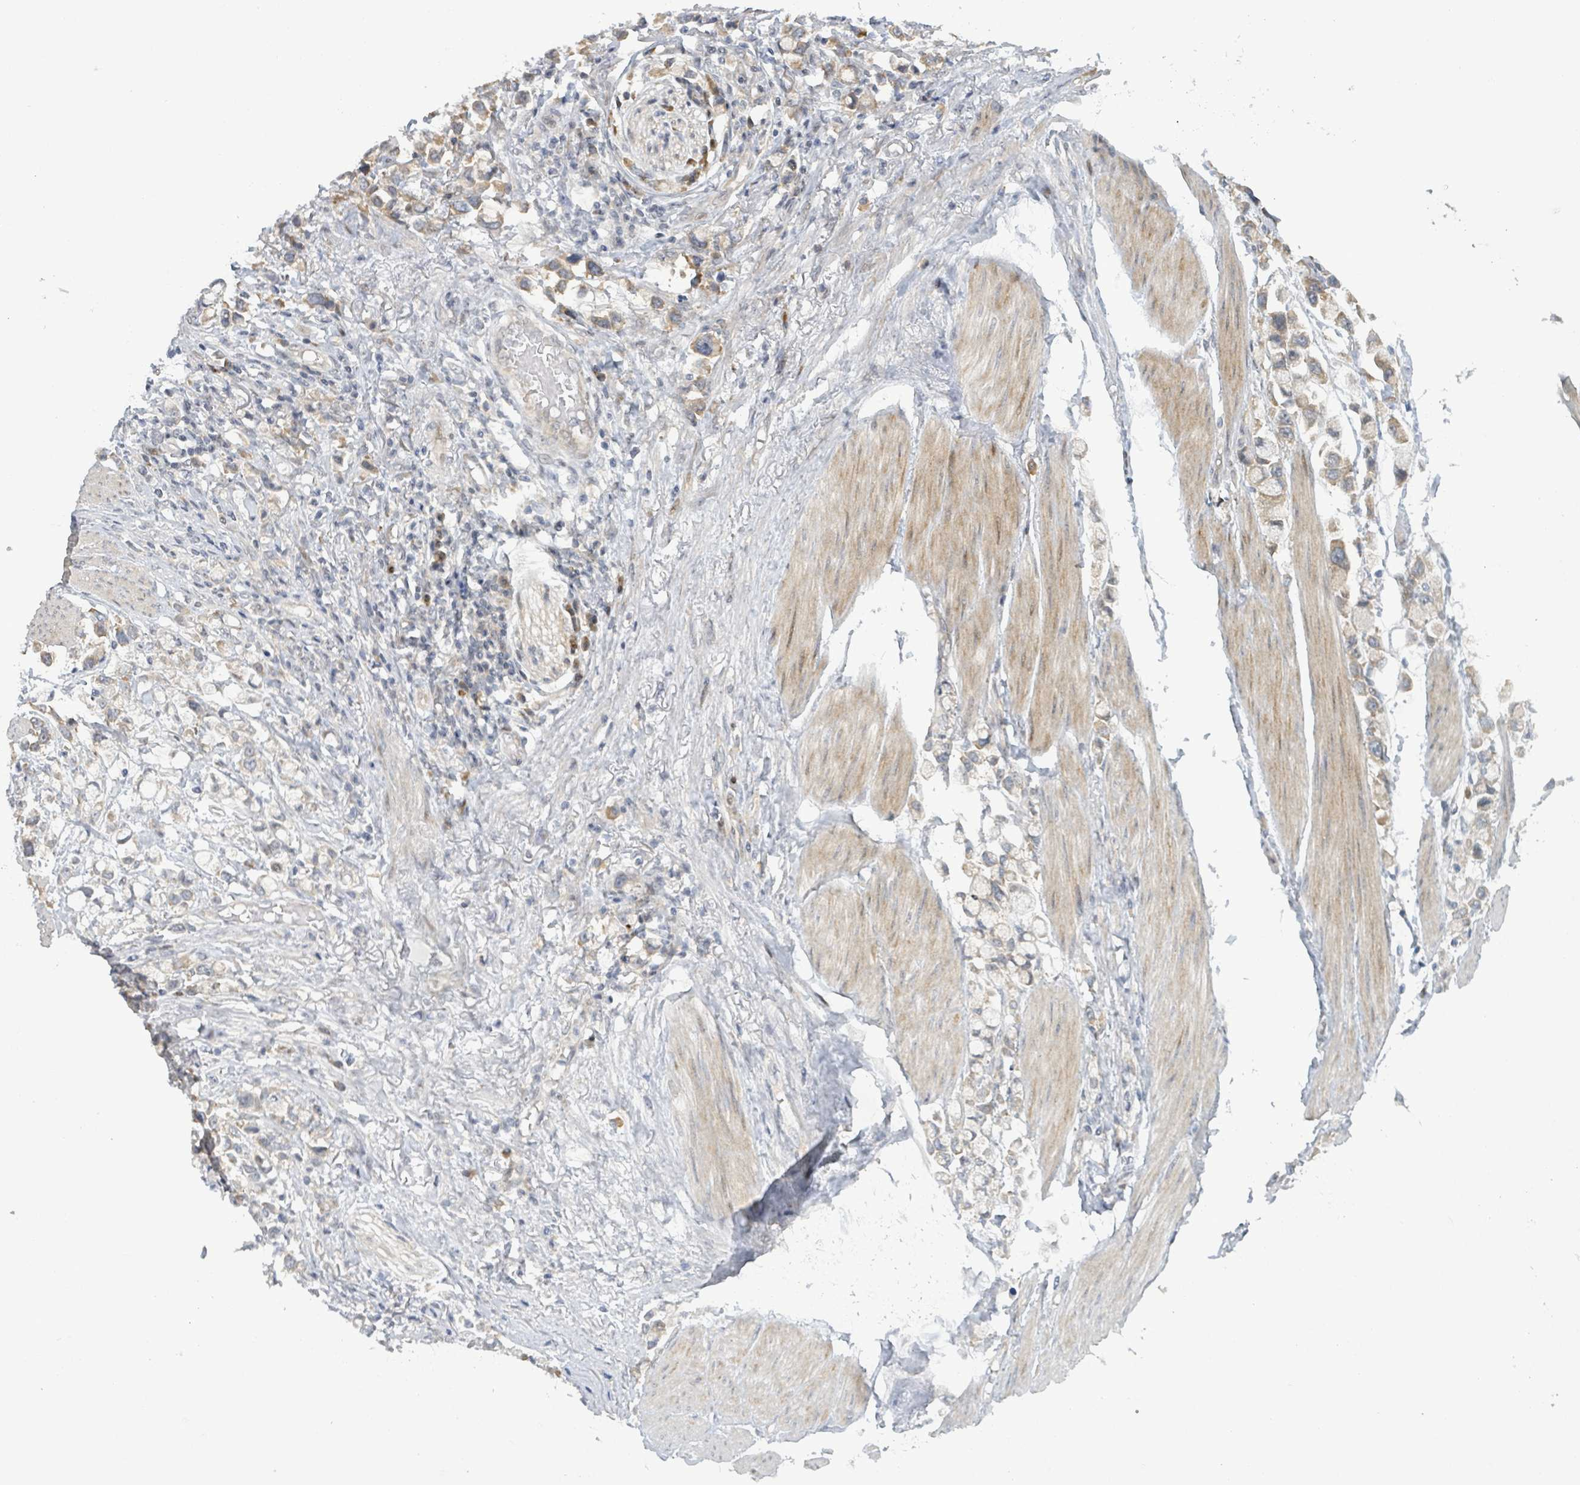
{"staining": {"intensity": "weak", "quantity": "25%-75%", "location": "cytoplasmic/membranous"}, "tissue": "stomach cancer", "cell_type": "Tumor cells", "image_type": "cancer", "snomed": [{"axis": "morphology", "description": "Adenocarcinoma, NOS"}, {"axis": "topography", "description": "Stomach"}], "caption": "Immunohistochemistry (DAB) staining of stomach cancer (adenocarcinoma) reveals weak cytoplasmic/membranous protein positivity in approximately 25%-75% of tumor cells.", "gene": "RPL32", "patient": {"sex": "female", "age": 81}}